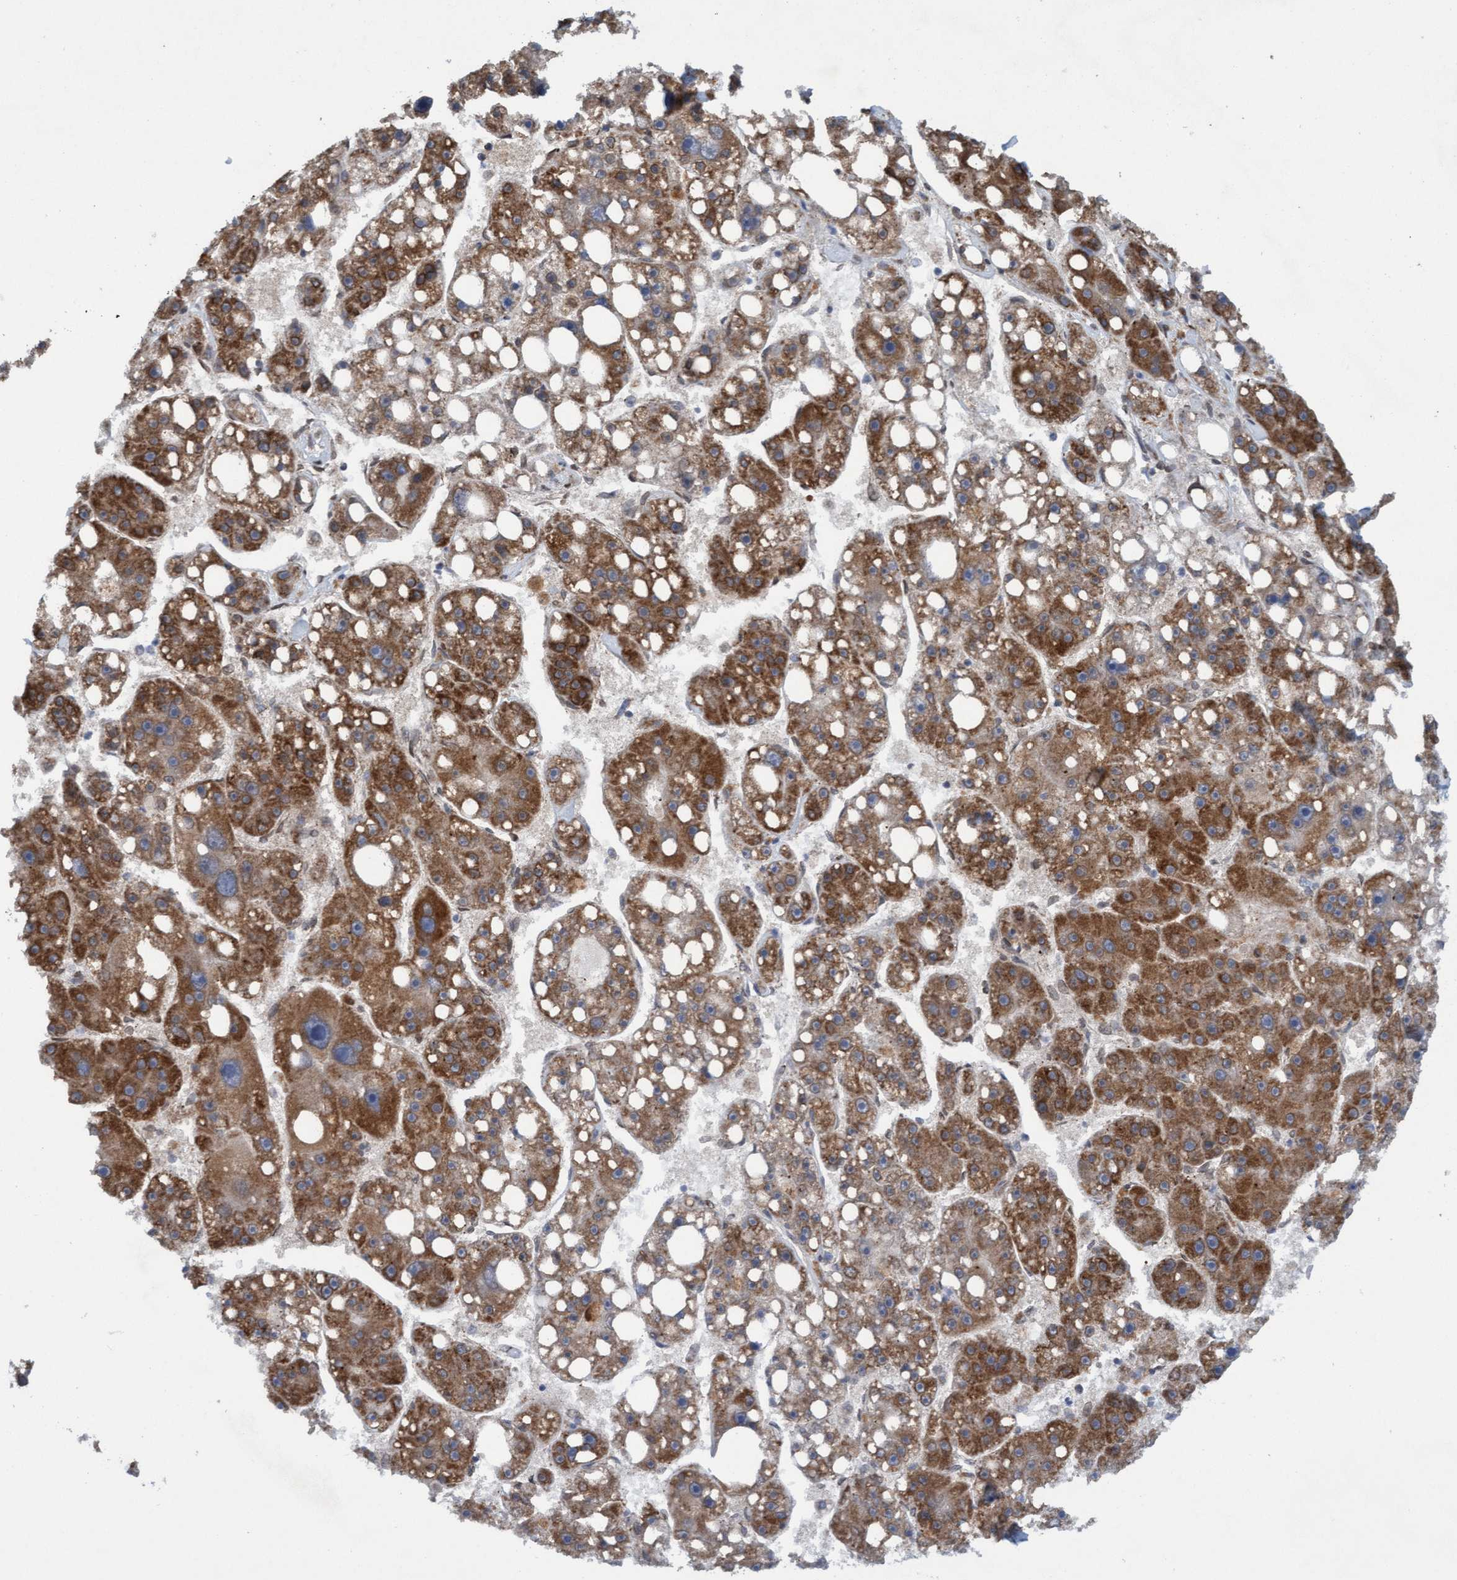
{"staining": {"intensity": "strong", "quantity": ">75%", "location": "cytoplasmic/membranous"}, "tissue": "liver cancer", "cell_type": "Tumor cells", "image_type": "cancer", "snomed": [{"axis": "morphology", "description": "Carcinoma, Hepatocellular, NOS"}, {"axis": "topography", "description": "Liver"}], "caption": "Strong cytoplasmic/membranous positivity is identified in approximately >75% of tumor cells in liver cancer.", "gene": "MRPS23", "patient": {"sex": "female", "age": 61}}